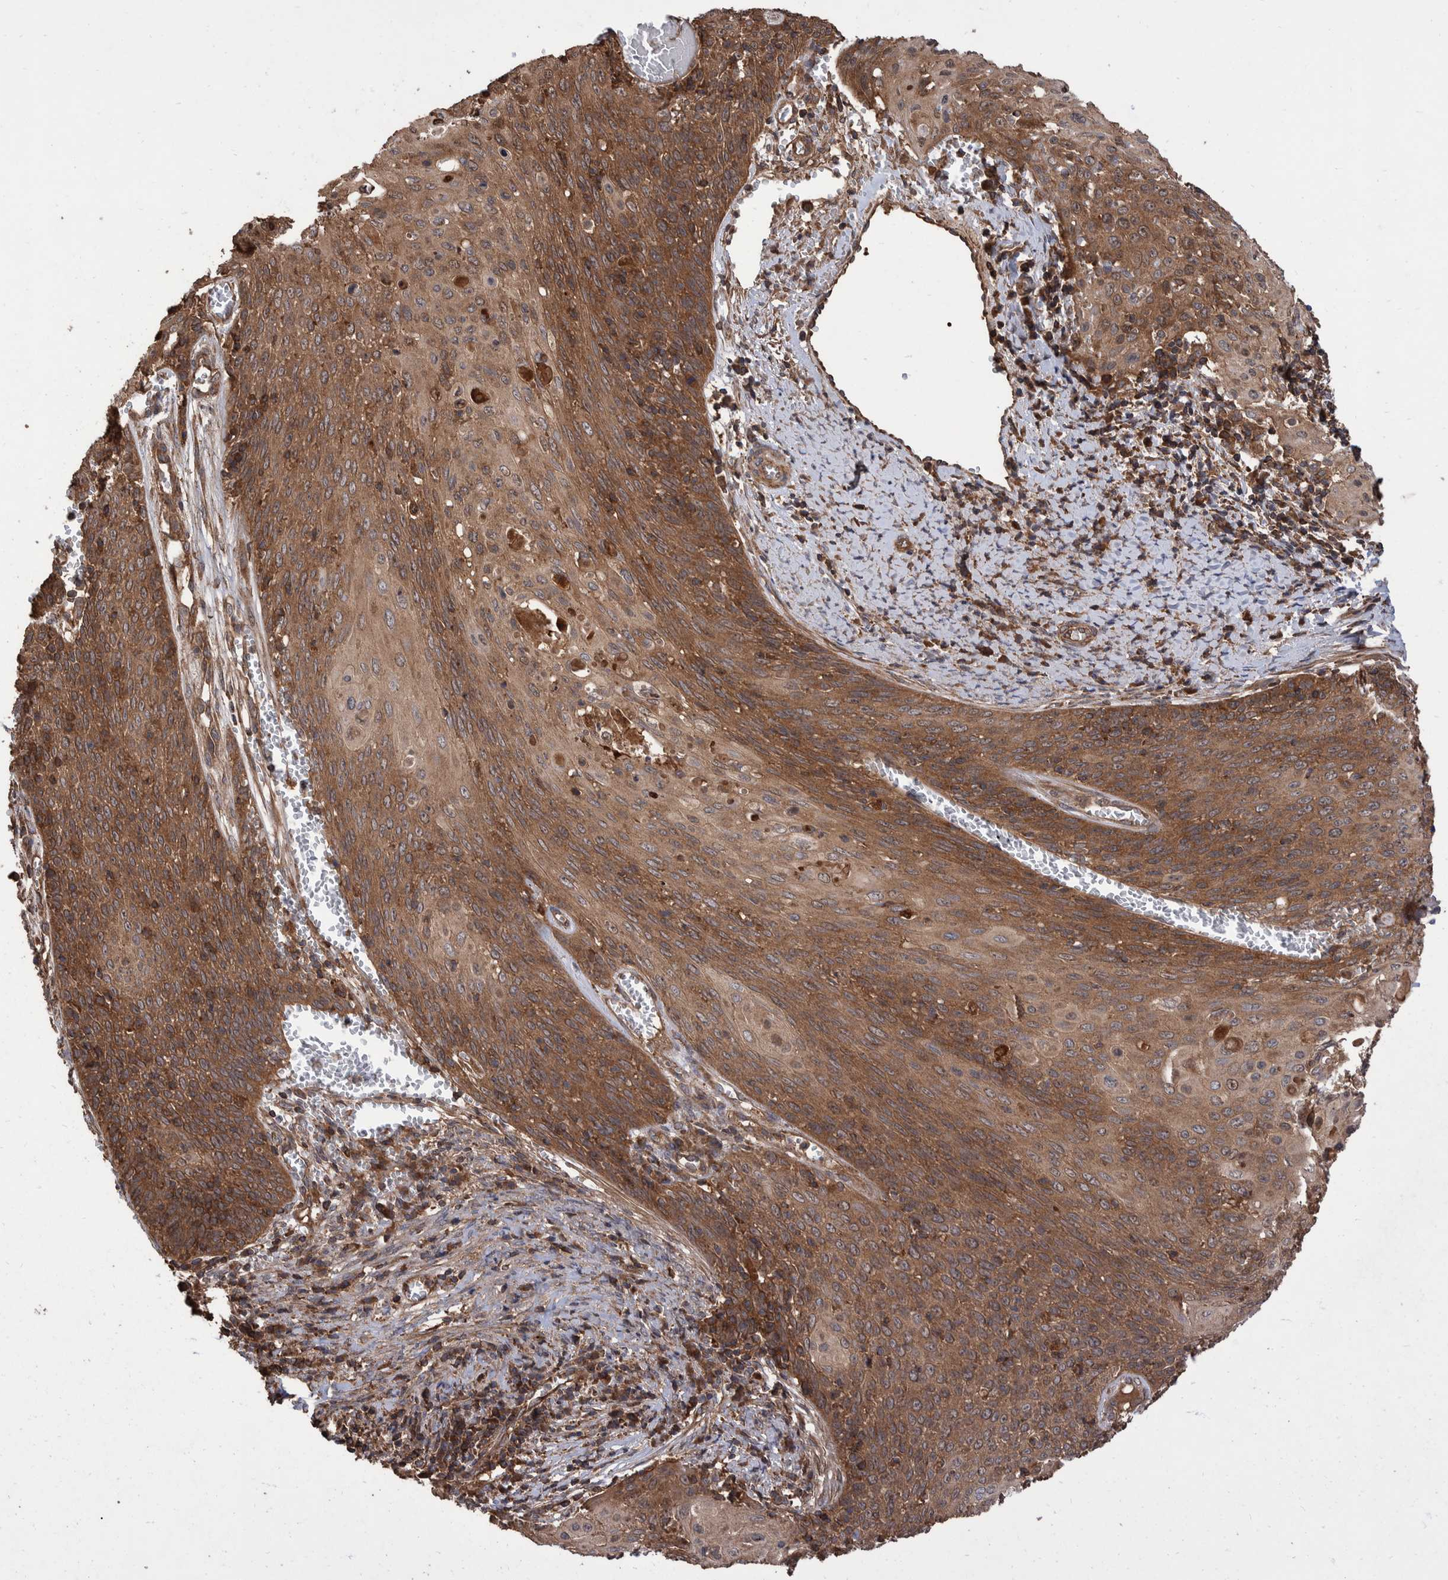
{"staining": {"intensity": "moderate", "quantity": ">75%", "location": "cytoplasmic/membranous"}, "tissue": "cervical cancer", "cell_type": "Tumor cells", "image_type": "cancer", "snomed": [{"axis": "morphology", "description": "Squamous cell carcinoma, NOS"}, {"axis": "topography", "description": "Cervix"}], "caption": "About >75% of tumor cells in human cervical cancer (squamous cell carcinoma) display moderate cytoplasmic/membranous protein expression as visualized by brown immunohistochemical staining.", "gene": "VBP1", "patient": {"sex": "female", "age": 39}}